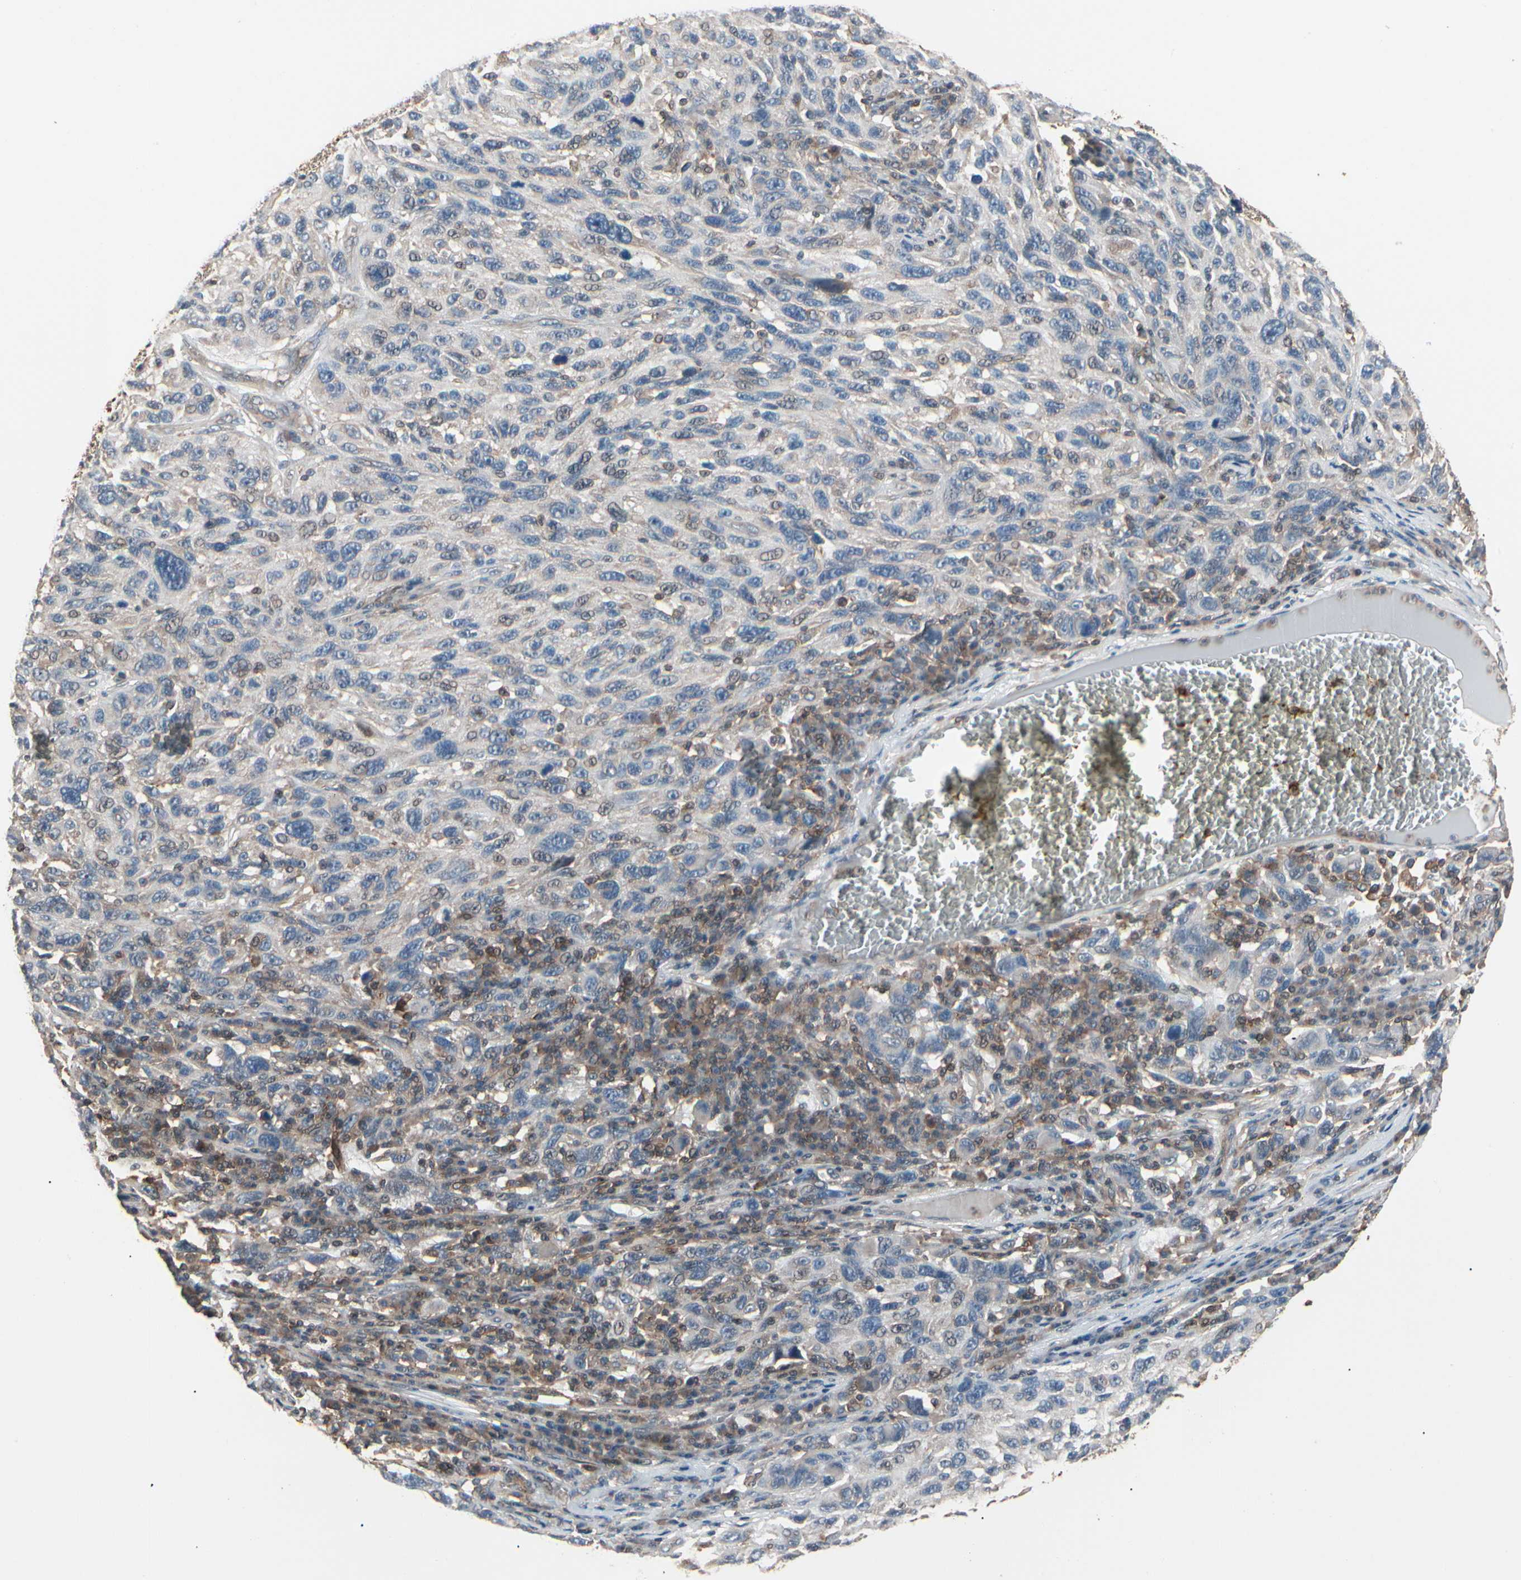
{"staining": {"intensity": "weak", "quantity": "<25%", "location": "cytoplasmic/membranous,nuclear"}, "tissue": "melanoma", "cell_type": "Tumor cells", "image_type": "cancer", "snomed": [{"axis": "morphology", "description": "Malignant melanoma, NOS"}, {"axis": "topography", "description": "Skin"}], "caption": "High power microscopy micrograph of an immunohistochemistry (IHC) micrograph of malignant melanoma, revealing no significant expression in tumor cells.", "gene": "MAPK13", "patient": {"sex": "male", "age": 53}}